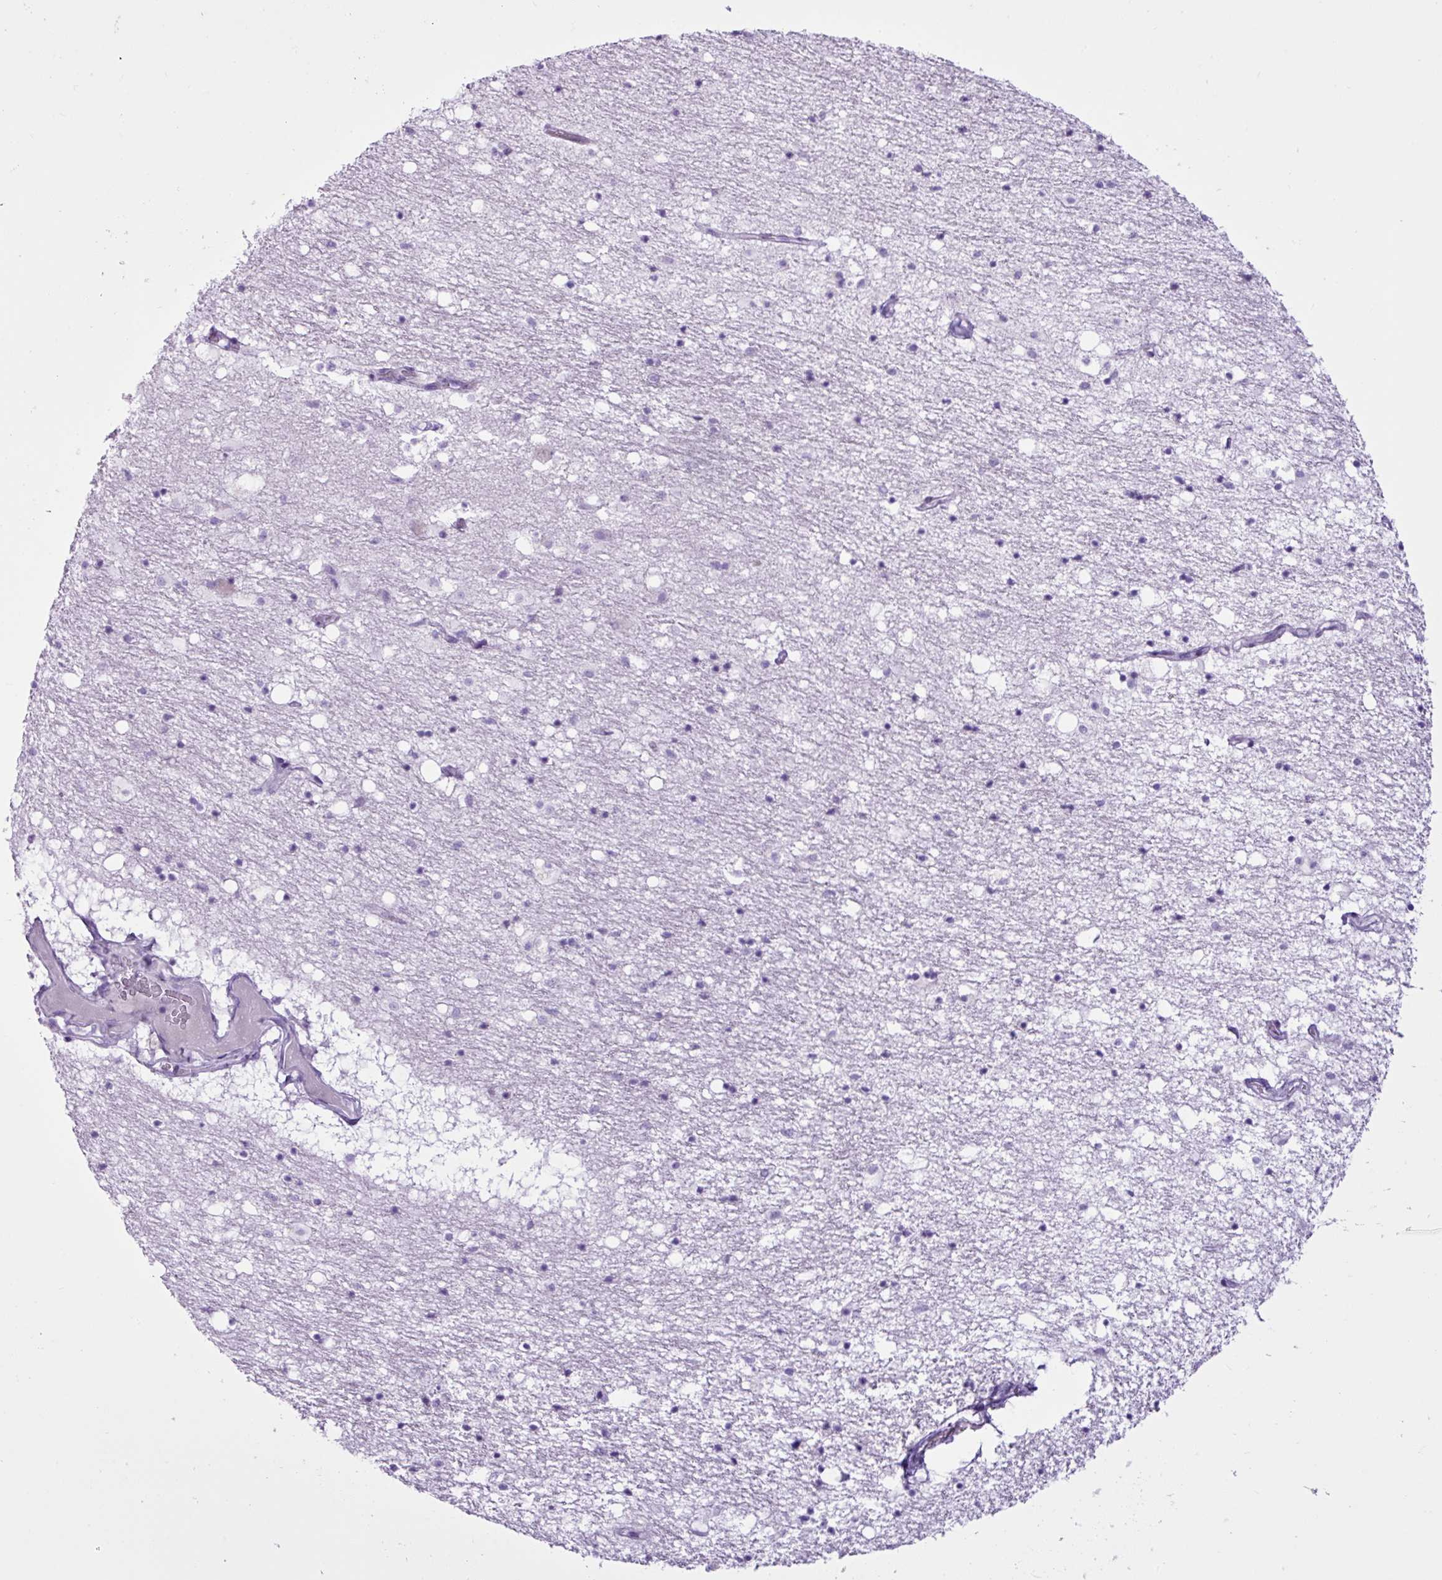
{"staining": {"intensity": "negative", "quantity": "none", "location": "none"}, "tissue": "caudate", "cell_type": "Glial cells", "image_type": "normal", "snomed": [{"axis": "morphology", "description": "Normal tissue, NOS"}, {"axis": "topography", "description": "Lateral ventricle wall"}], "caption": "Immunohistochemistry histopathology image of normal caudate: human caudate stained with DAB (3,3'-diaminobenzidine) displays no significant protein positivity in glial cells. Brightfield microscopy of IHC stained with DAB (brown) and hematoxylin (blue), captured at high magnification.", "gene": "LILRB4", "patient": {"sex": "male", "age": 58}}